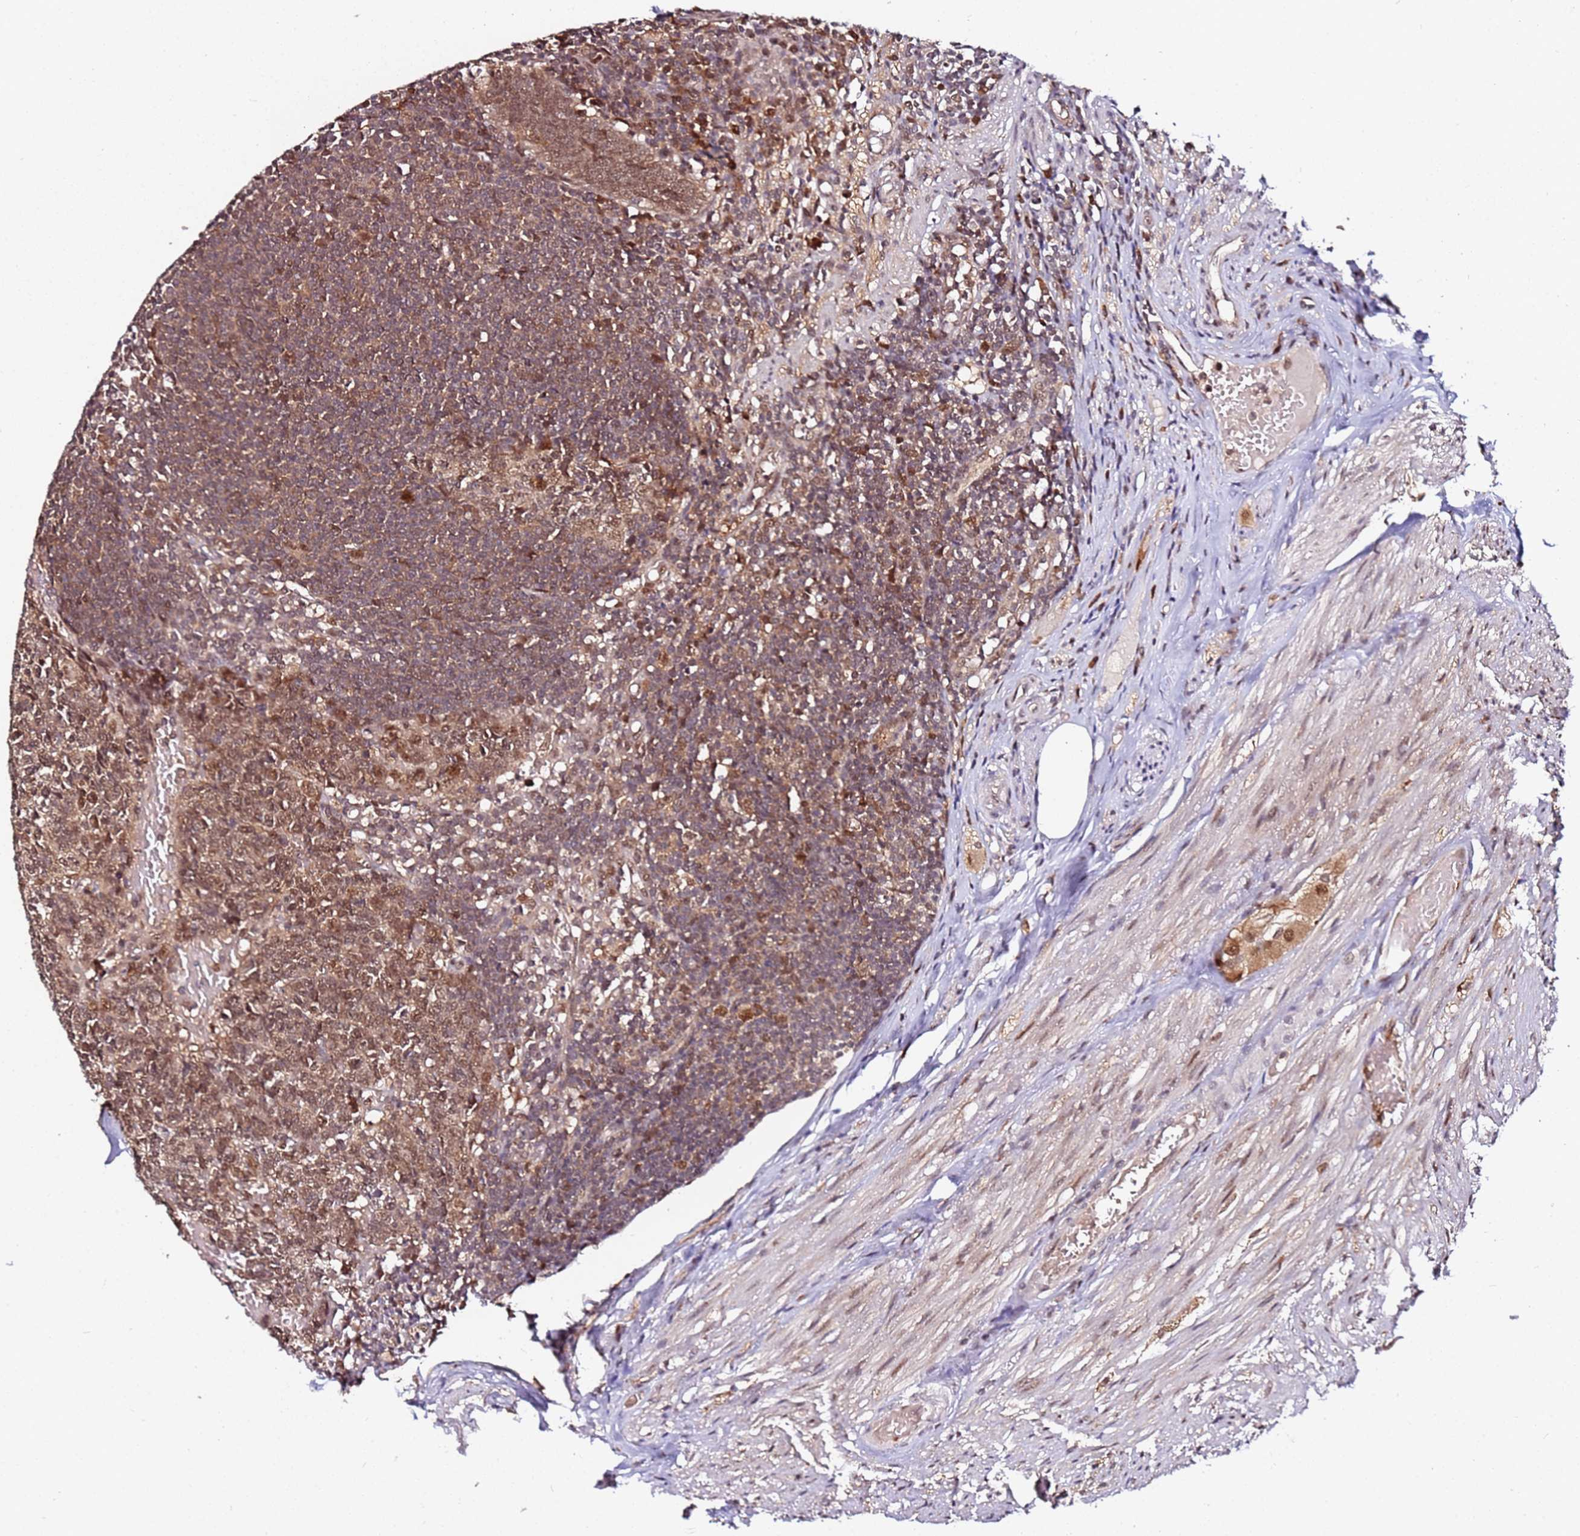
{"staining": {"intensity": "moderate", "quantity": ">75%", "location": "cytoplasmic/membranous,nuclear"}, "tissue": "appendix", "cell_type": "Glandular cells", "image_type": "normal", "snomed": [{"axis": "morphology", "description": "Normal tissue, NOS"}, {"axis": "topography", "description": "Appendix"}], "caption": "An immunohistochemistry (IHC) histopathology image of benign tissue is shown. Protein staining in brown shows moderate cytoplasmic/membranous,nuclear positivity in appendix within glandular cells.", "gene": "RGS18", "patient": {"sex": "male", "age": 83}}